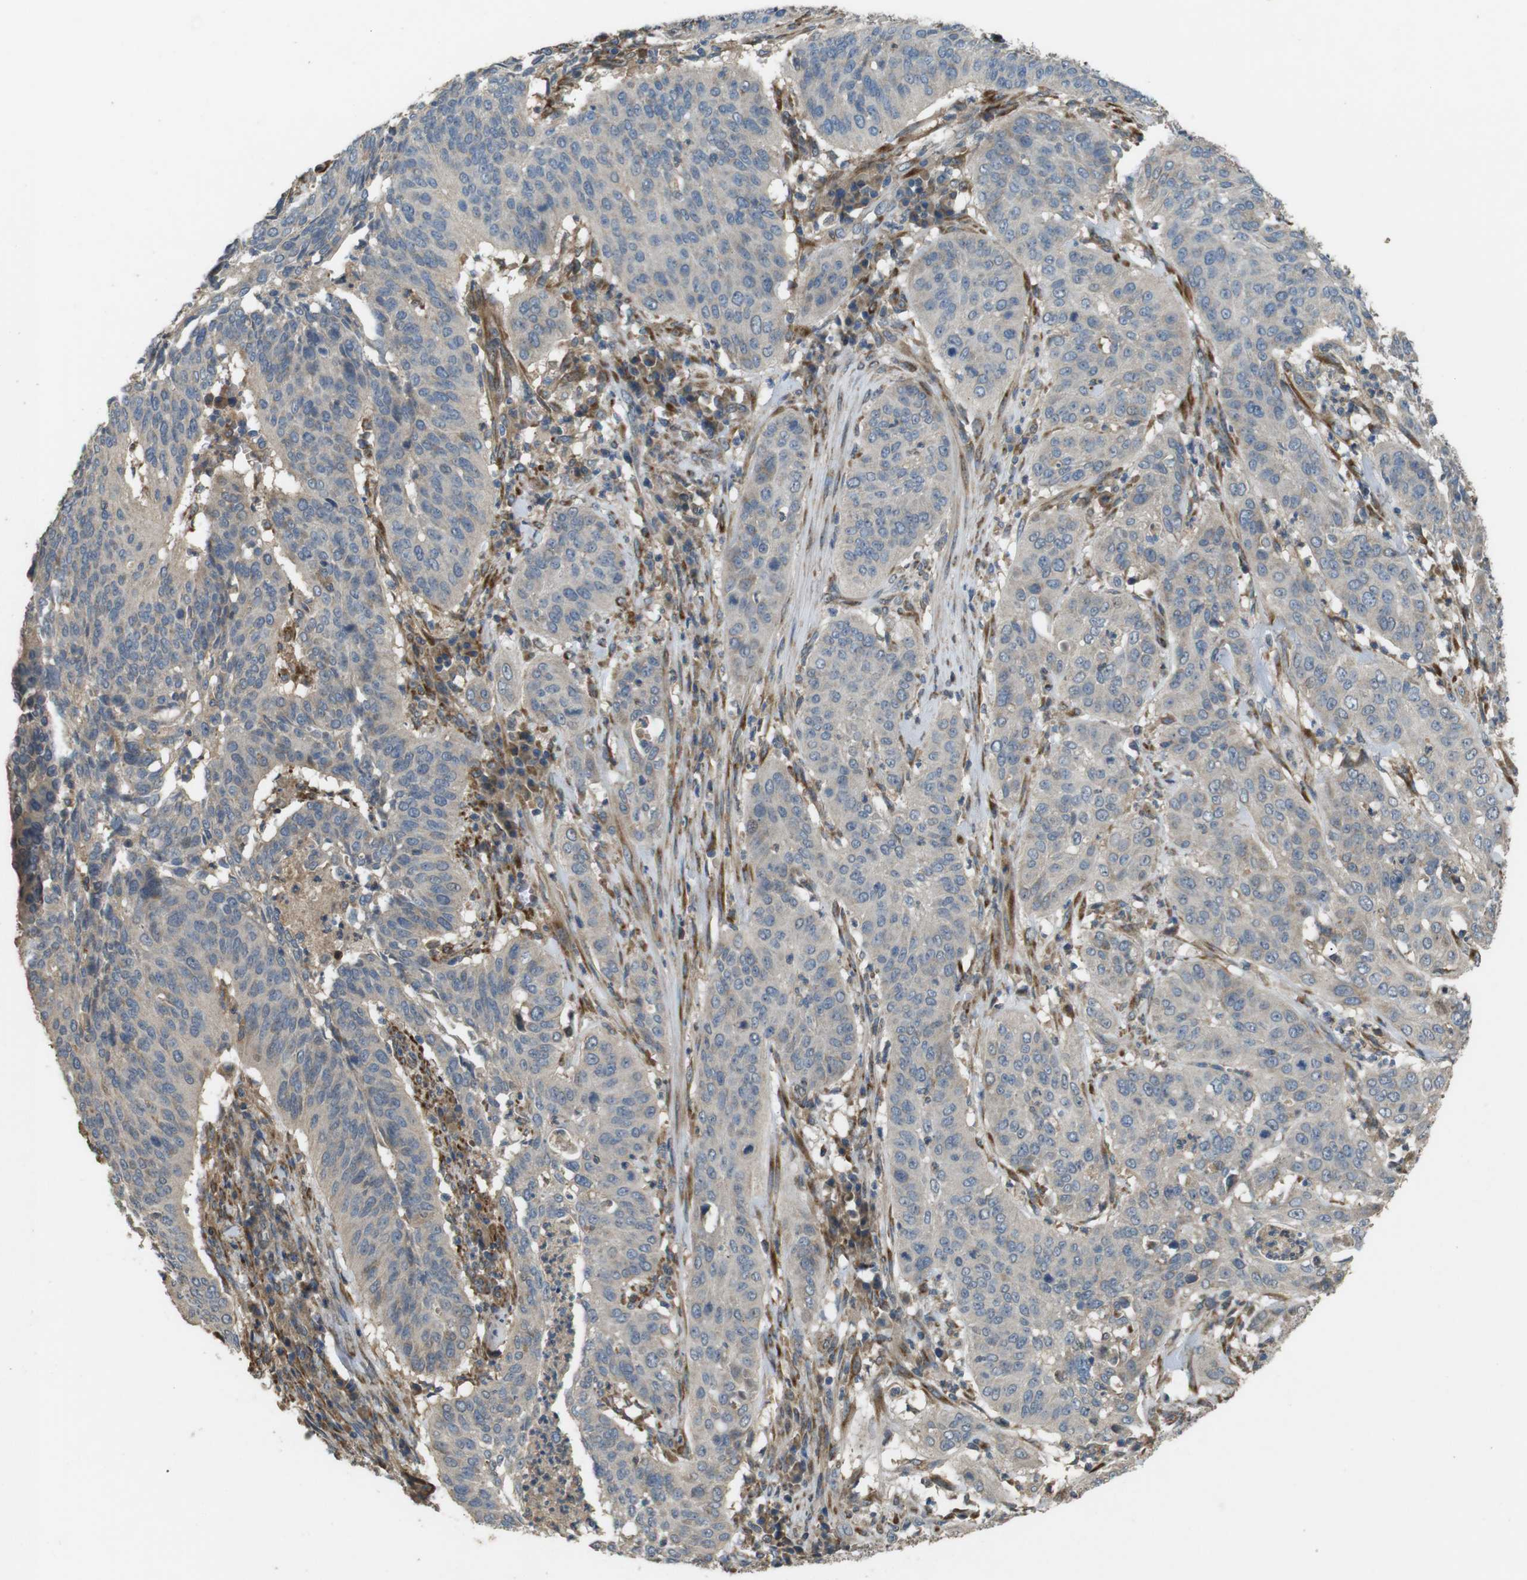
{"staining": {"intensity": "negative", "quantity": "none", "location": "none"}, "tissue": "cervical cancer", "cell_type": "Tumor cells", "image_type": "cancer", "snomed": [{"axis": "morphology", "description": "Normal tissue, NOS"}, {"axis": "morphology", "description": "Squamous cell carcinoma, NOS"}, {"axis": "topography", "description": "Cervix"}], "caption": "This is an IHC image of cervical cancer. There is no positivity in tumor cells.", "gene": "ARHGAP24", "patient": {"sex": "female", "age": 39}}